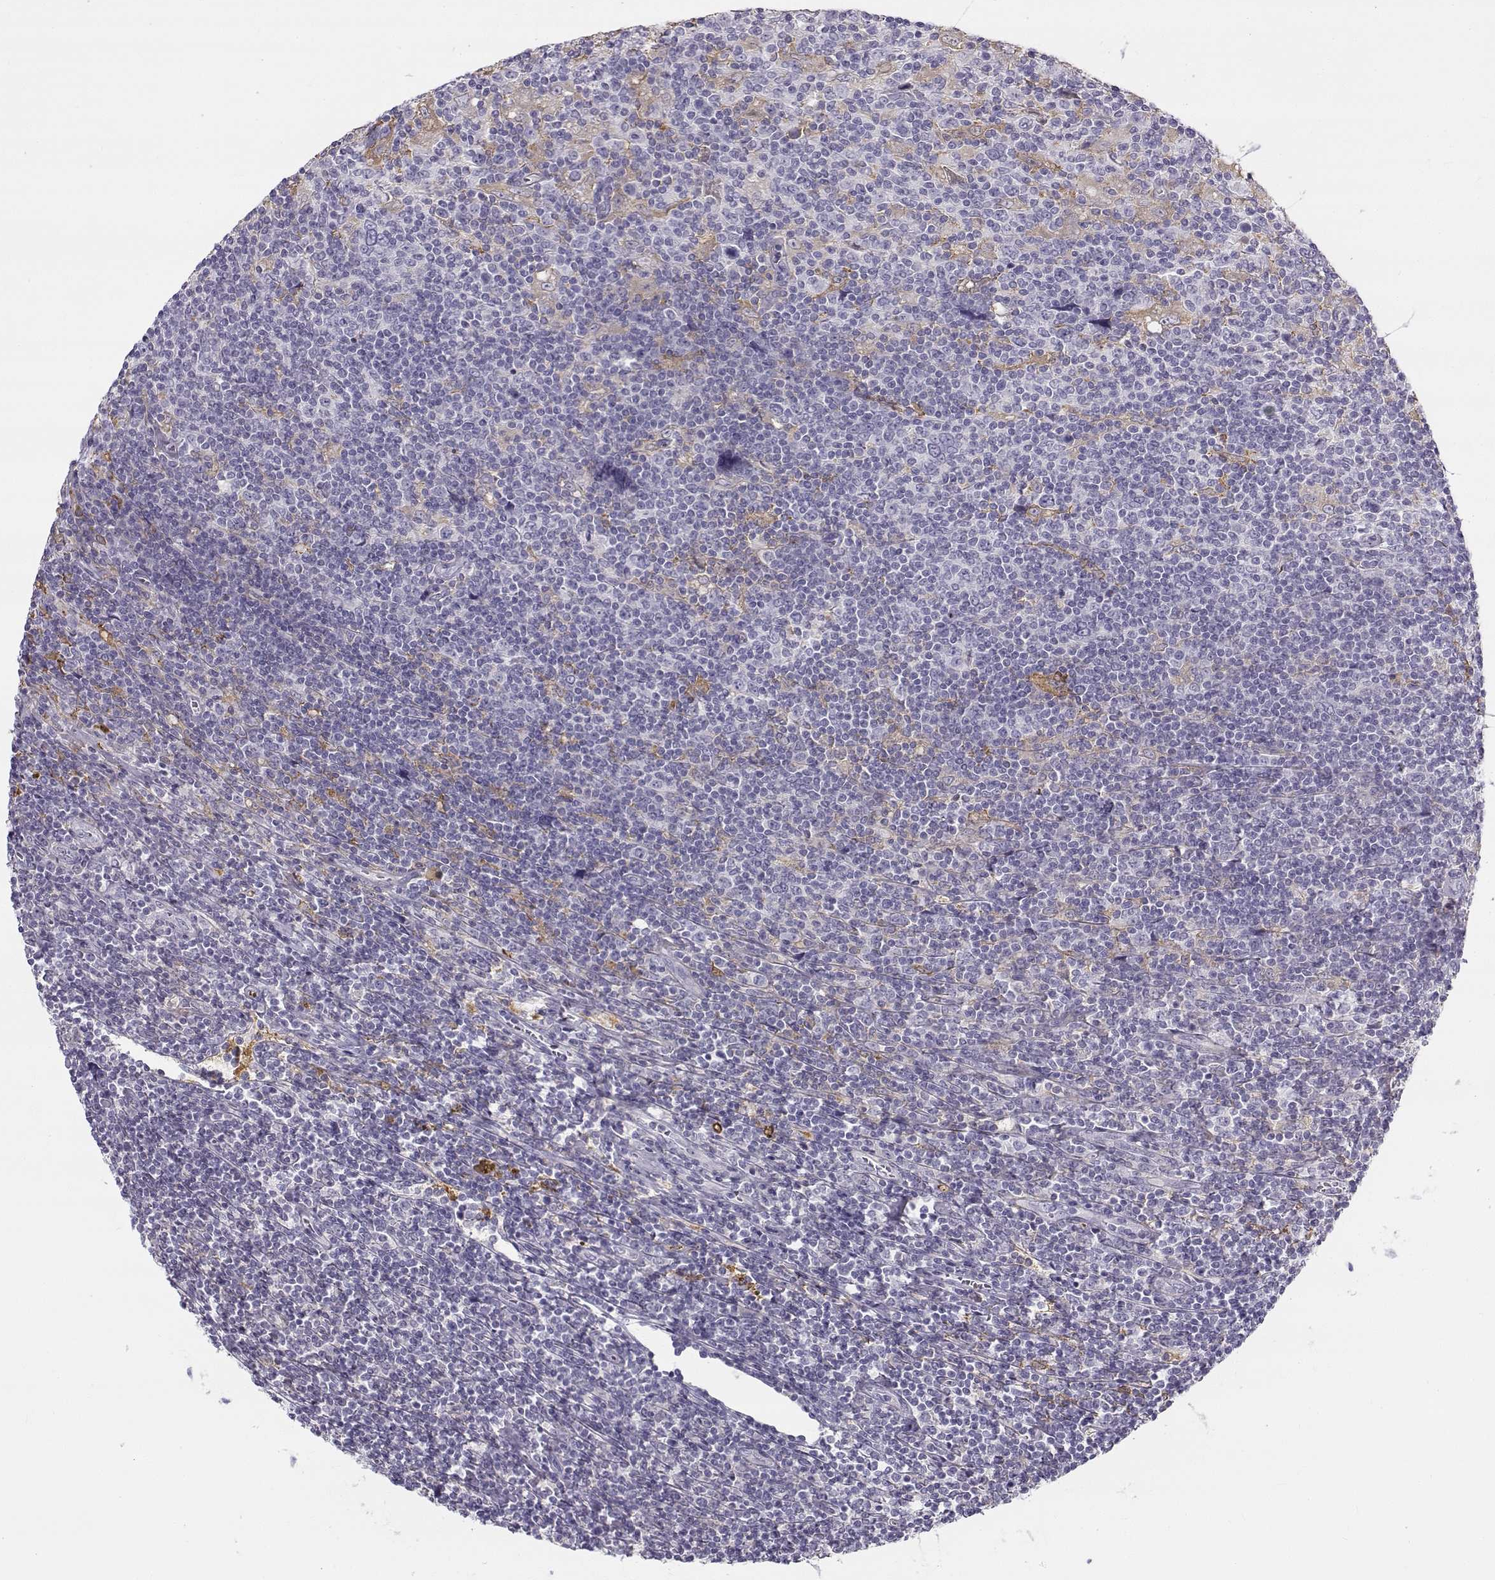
{"staining": {"intensity": "weak", "quantity": ">75%", "location": "cytoplasmic/membranous"}, "tissue": "lymphoma", "cell_type": "Tumor cells", "image_type": "cancer", "snomed": [{"axis": "morphology", "description": "Hodgkin's disease, NOS"}, {"axis": "topography", "description": "Lymph node"}], "caption": "Weak cytoplasmic/membranous positivity is appreciated in approximately >75% of tumor cells in lymphoma. Immunohistochemistry stains the protein in brown and the nuclei are stained blue.", "gene": "UCP3", "patient": {"sex": "male", "age": 40}}